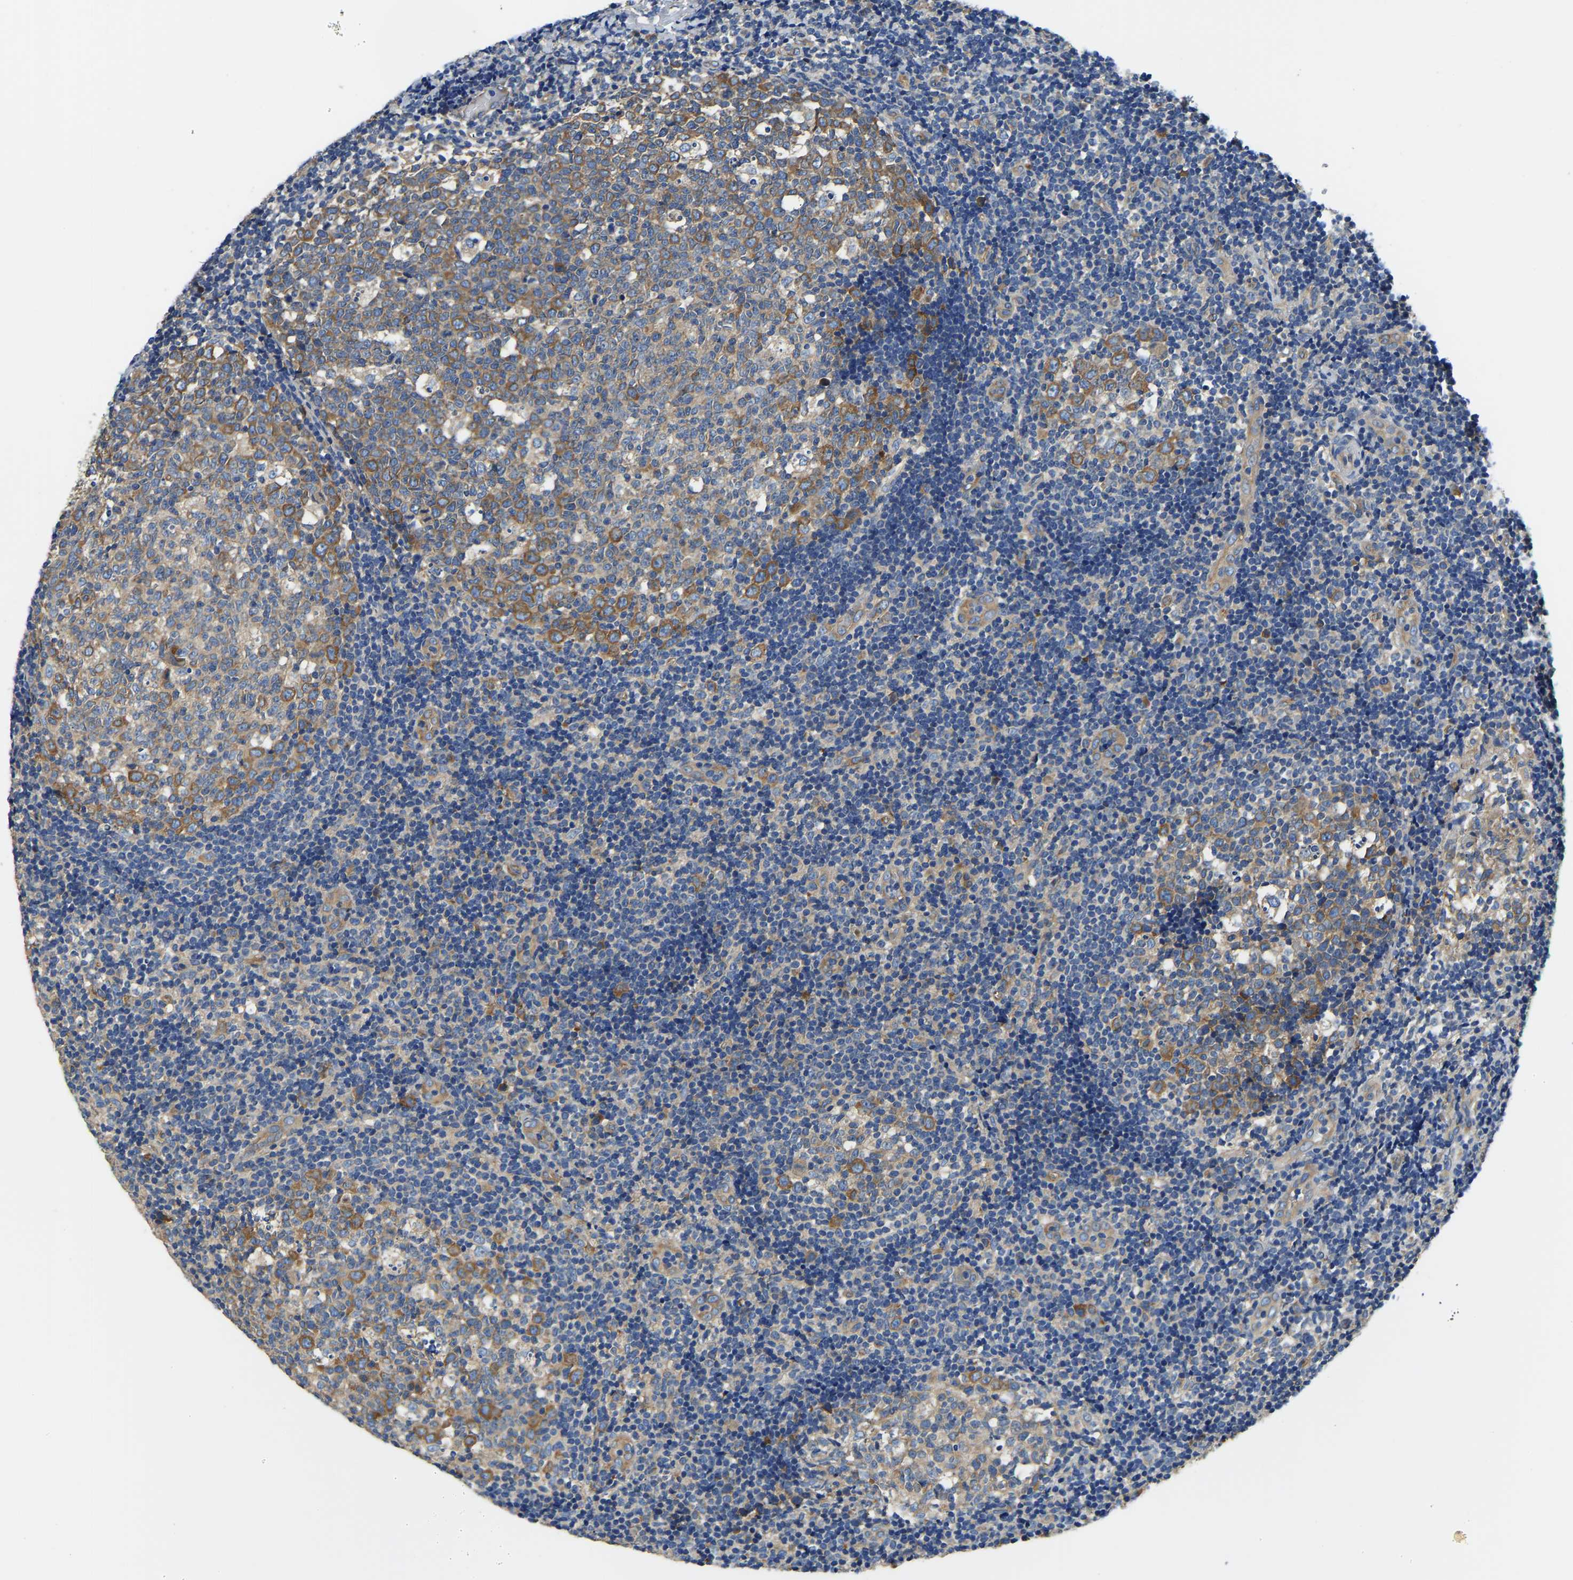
{"staining": {"intensity": "moderate", "quantity": ">75%", "location": "cytoplasmic/membranous"}, "tissue": "tonsil", "cell_type": "Germinal center cells", "image_type": "normal", "snomed": [{"axis": "morphology", "description": "Normal tissue, NOS"}, {"axis": "topography", "description": "Tonsil"}], "caption": "Immunohistochemistry micrograph of unremarkable tonsil: human tonsil stained using immunohistochemistry (IHC) demonstrates medium levels of moderate protein expression localized specifically in the cytoplasmic/membranous of germinal center cells, appearing as a cytoplasmic/membranous brown color.", "gene": "CSDE1", "patient": {"sex": "female", "age": 19}}